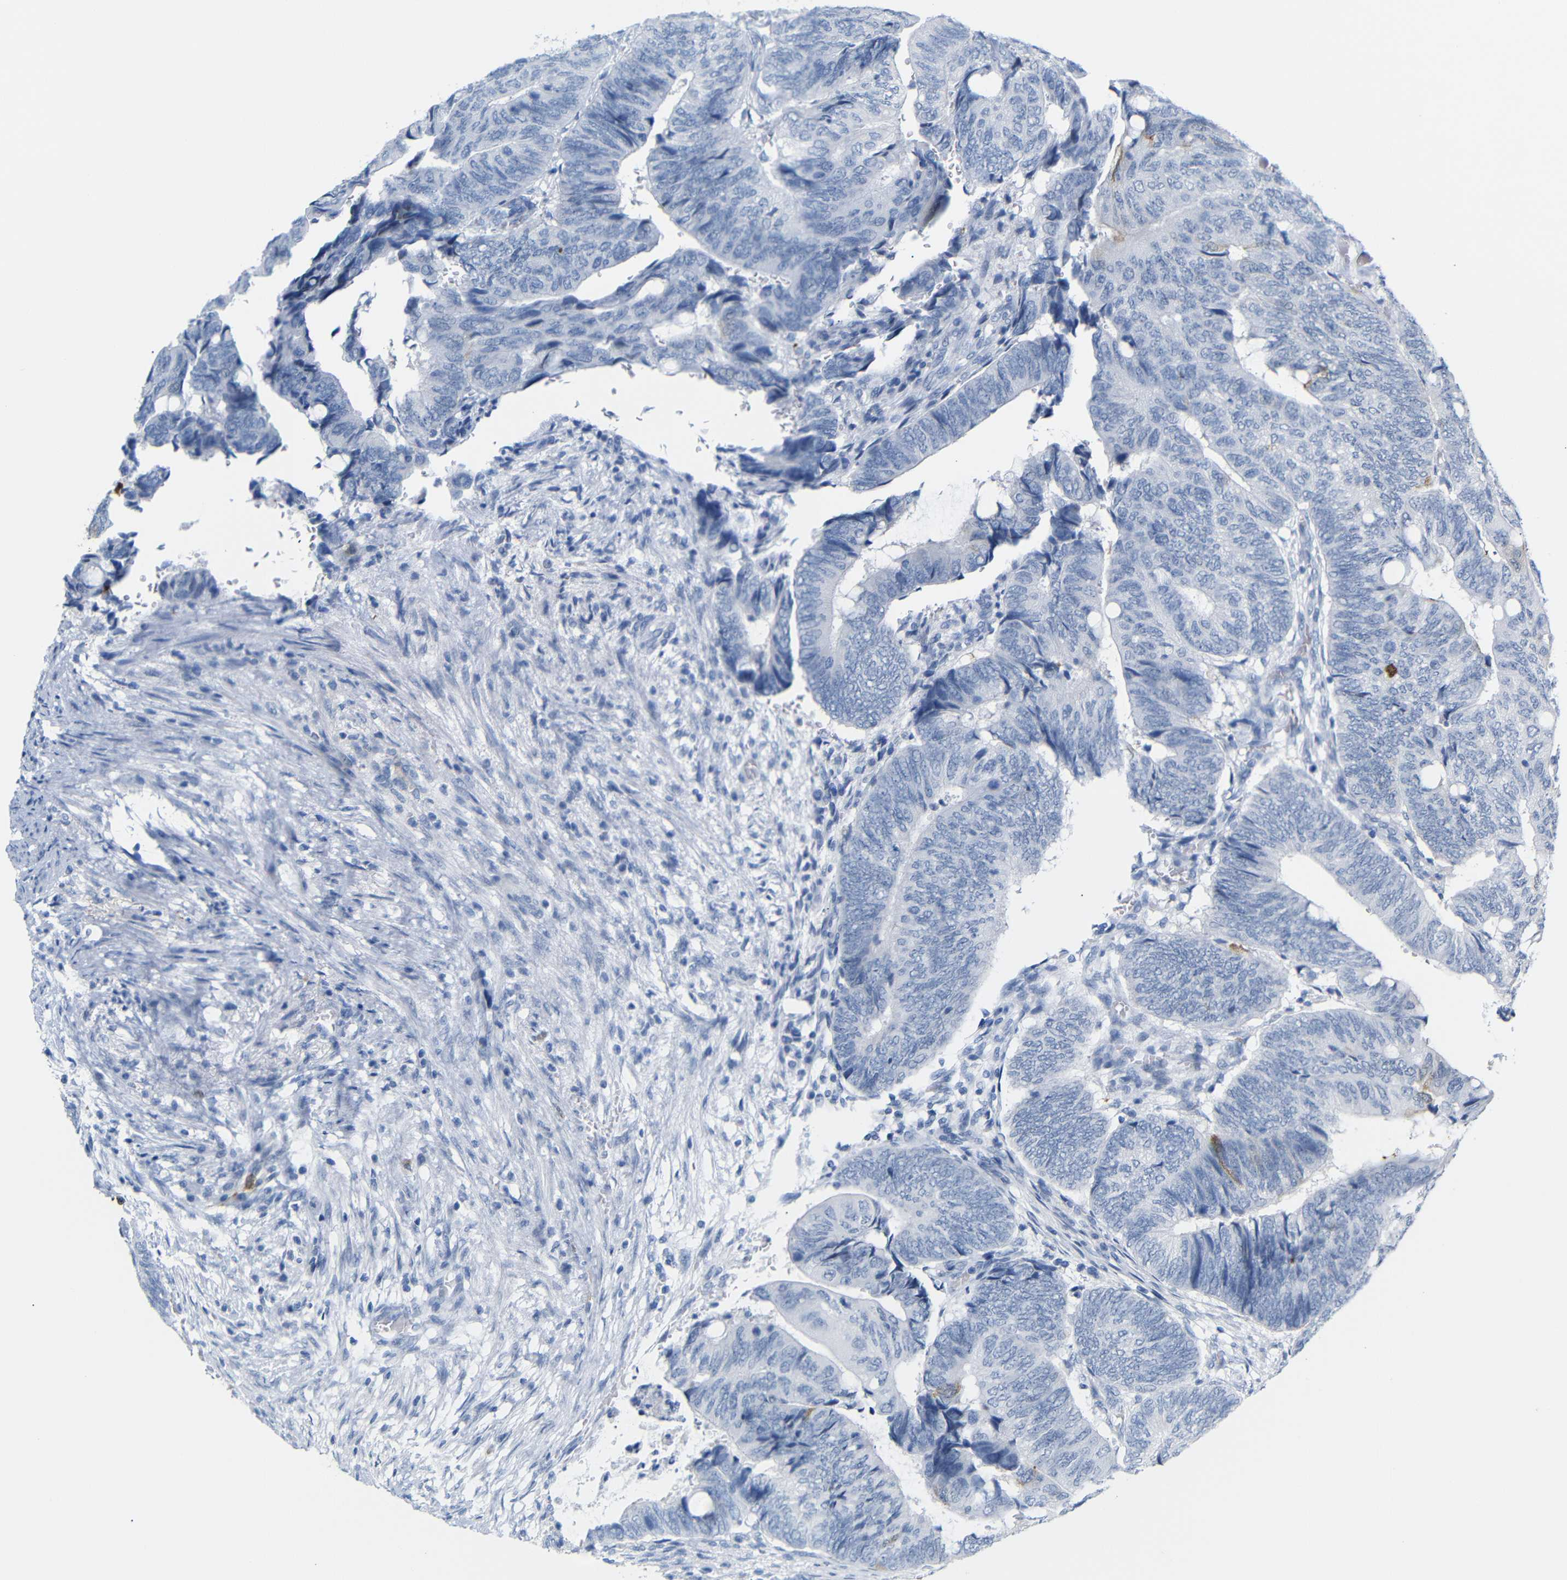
{"staining": {"intensity": "negative", "quantity": "none", "location": "none"}, "tissue": "colorectal cancer", "cell_type": "Tumor cells", "image_type": "cancer", "snomed": [{"axis": "morphology", "description": "Normal tissue, NOS"}, {"axis": "morphology", "description": "Adenocarcinoma, NOS"}, {"axis": "topography", "description": "Rectum"}, {"axis": "topography", "description": "Peripheral nerve tissue"}], "caption": "Immunohistochemistry (IHC) image of neoplastic tissue: adenocarcinoma (colorectal) stained with DAB exhibits no significant protein expression in tumor cells.", "gene": "MT1A", "patient": {"sex": "male", "age": 92}}